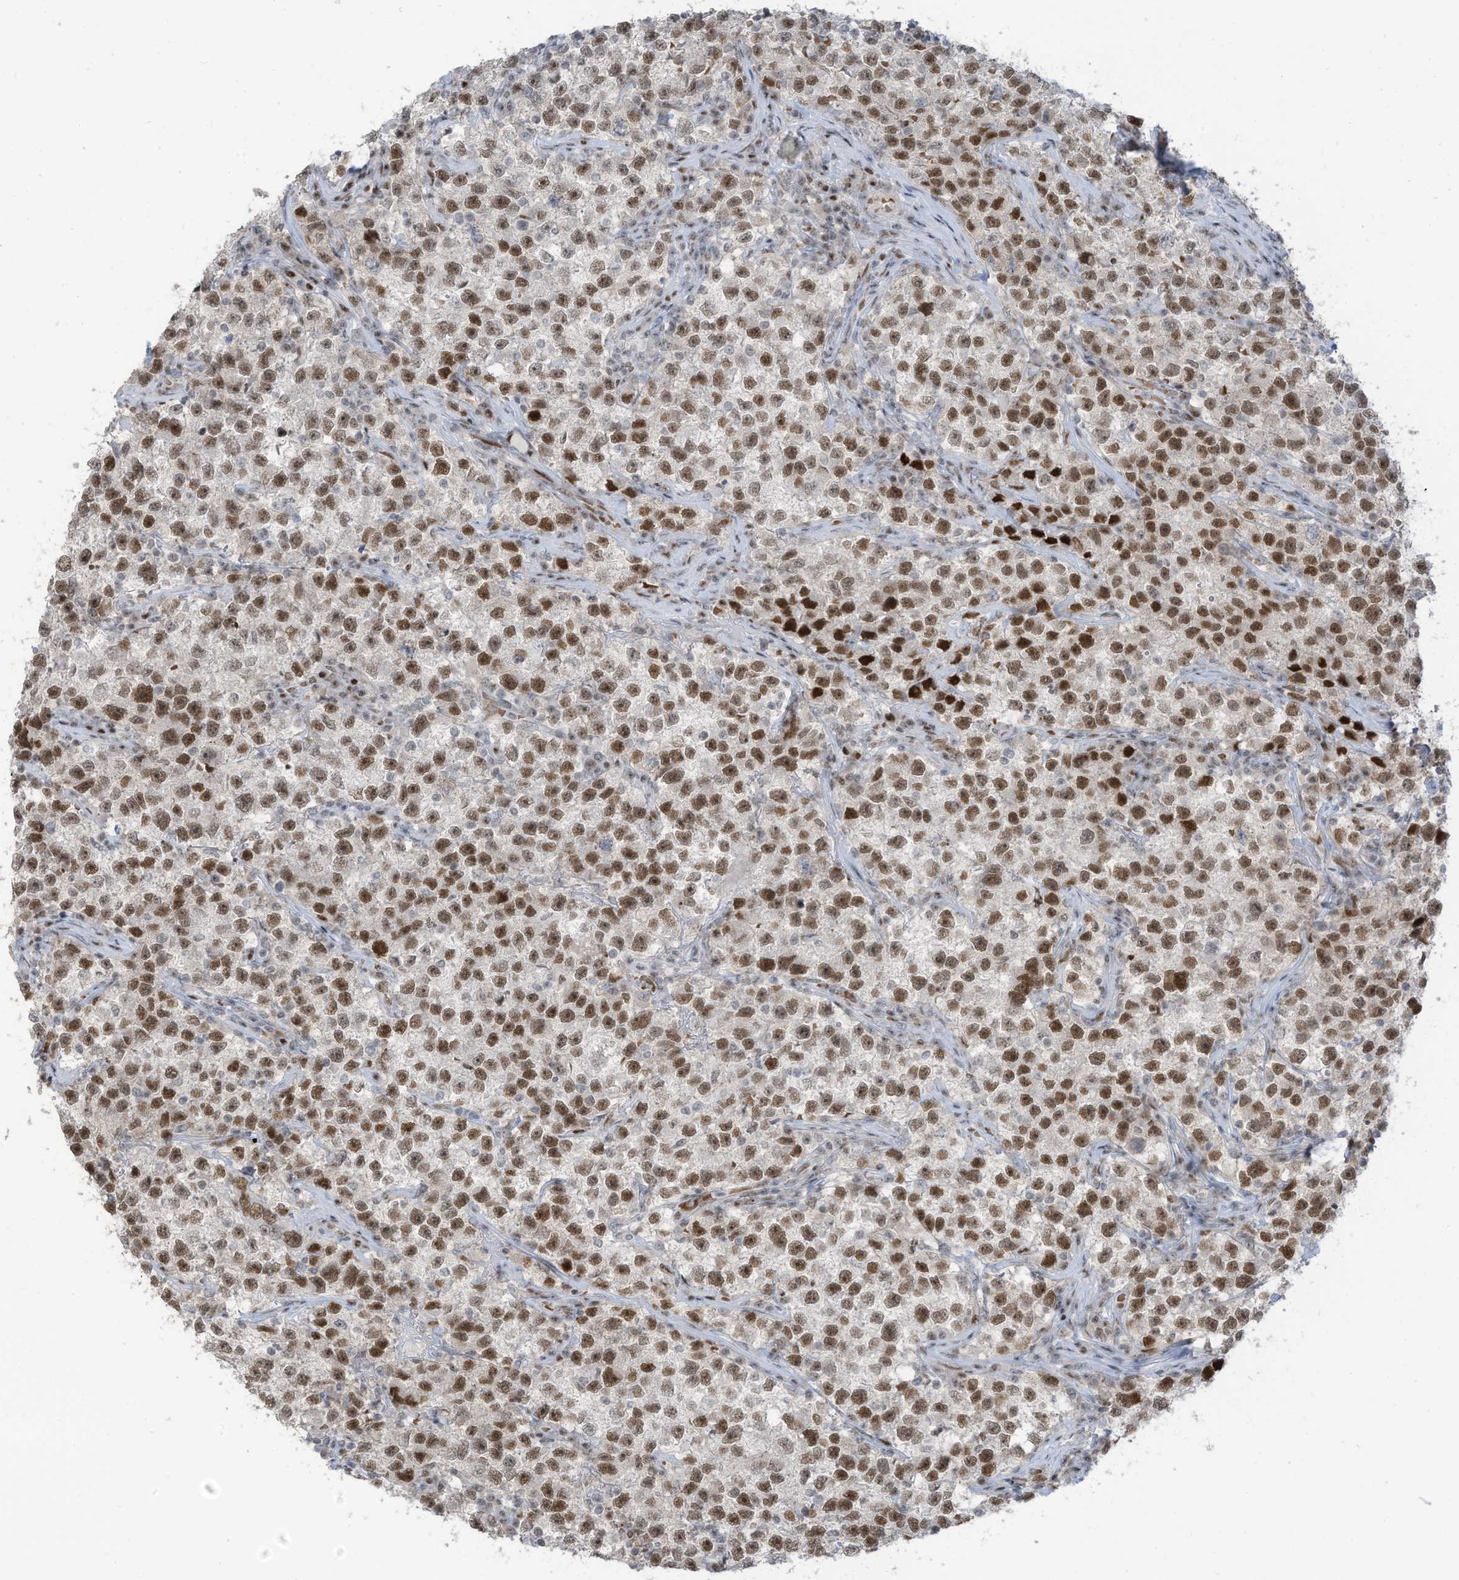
{"staining": {"intensity": "strong", "quantity": "25%-75%", "location": "nuclear"}, "tissue": "testis cancer", "cell_type": "Tumor cells", "image_type": "cancer", "snomed": [{"axis": "morphology", "description": "Seminoma, NOS"}, {"axis": "topography", "description": "Testis"}], "caption": "This photomicrograph reveals immunohistochemistry staining of testis cancer, with high strong nuclear staining in approximately 25%-75% of tumor cells.", "gene": "ZCWPW2", "patient": {"sex": "male", "age": 22}}